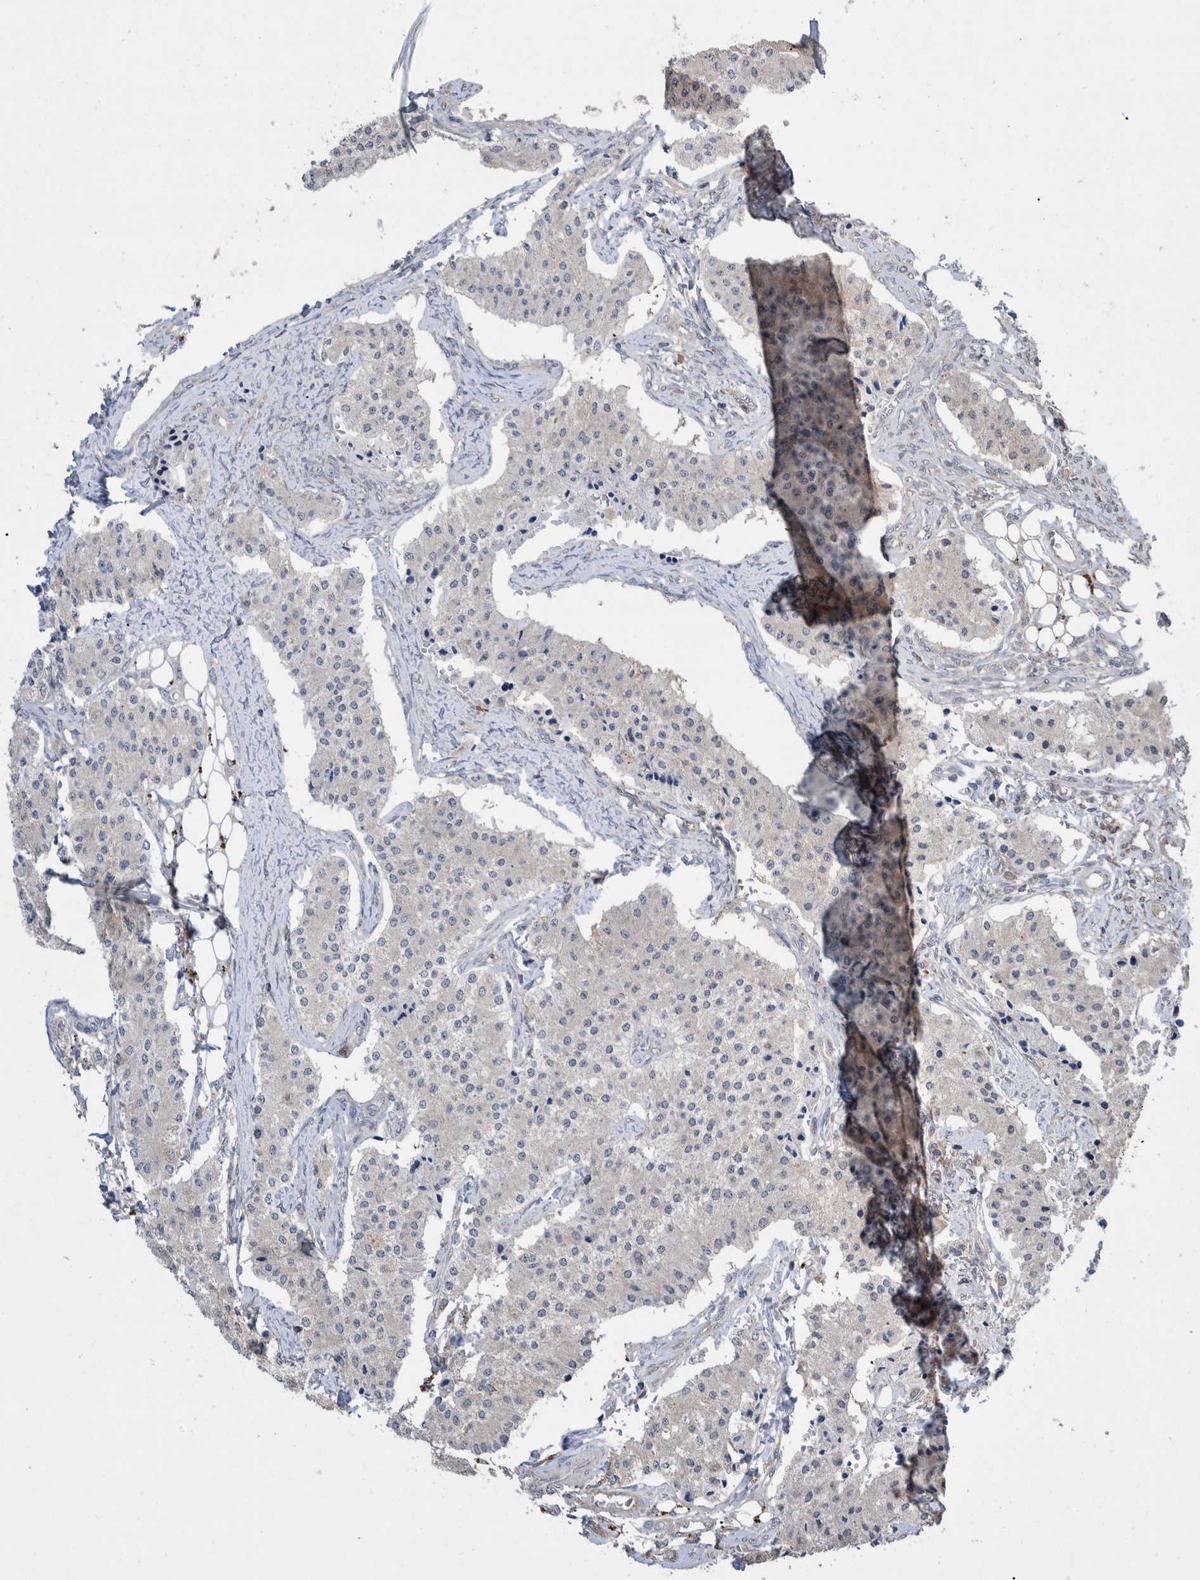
{"staining": {"intensity": "negative", "quantity": "none", "location": "none"}, "tissue": "carcinoid", "cell_type": "Tumor cells", "image_type": "cancer", "snomed": [{"axis": "morphology", "description": "Carcinoid, malignant, NOS"}, {"axis": "topography", "description": "Colon"}], "caption": "A photomicrograph of carcinoid stained for a protein shows no brown staining in tumor cells.", "gene": "PLPBP", "patient": {"sex": "female", "age": 52}}